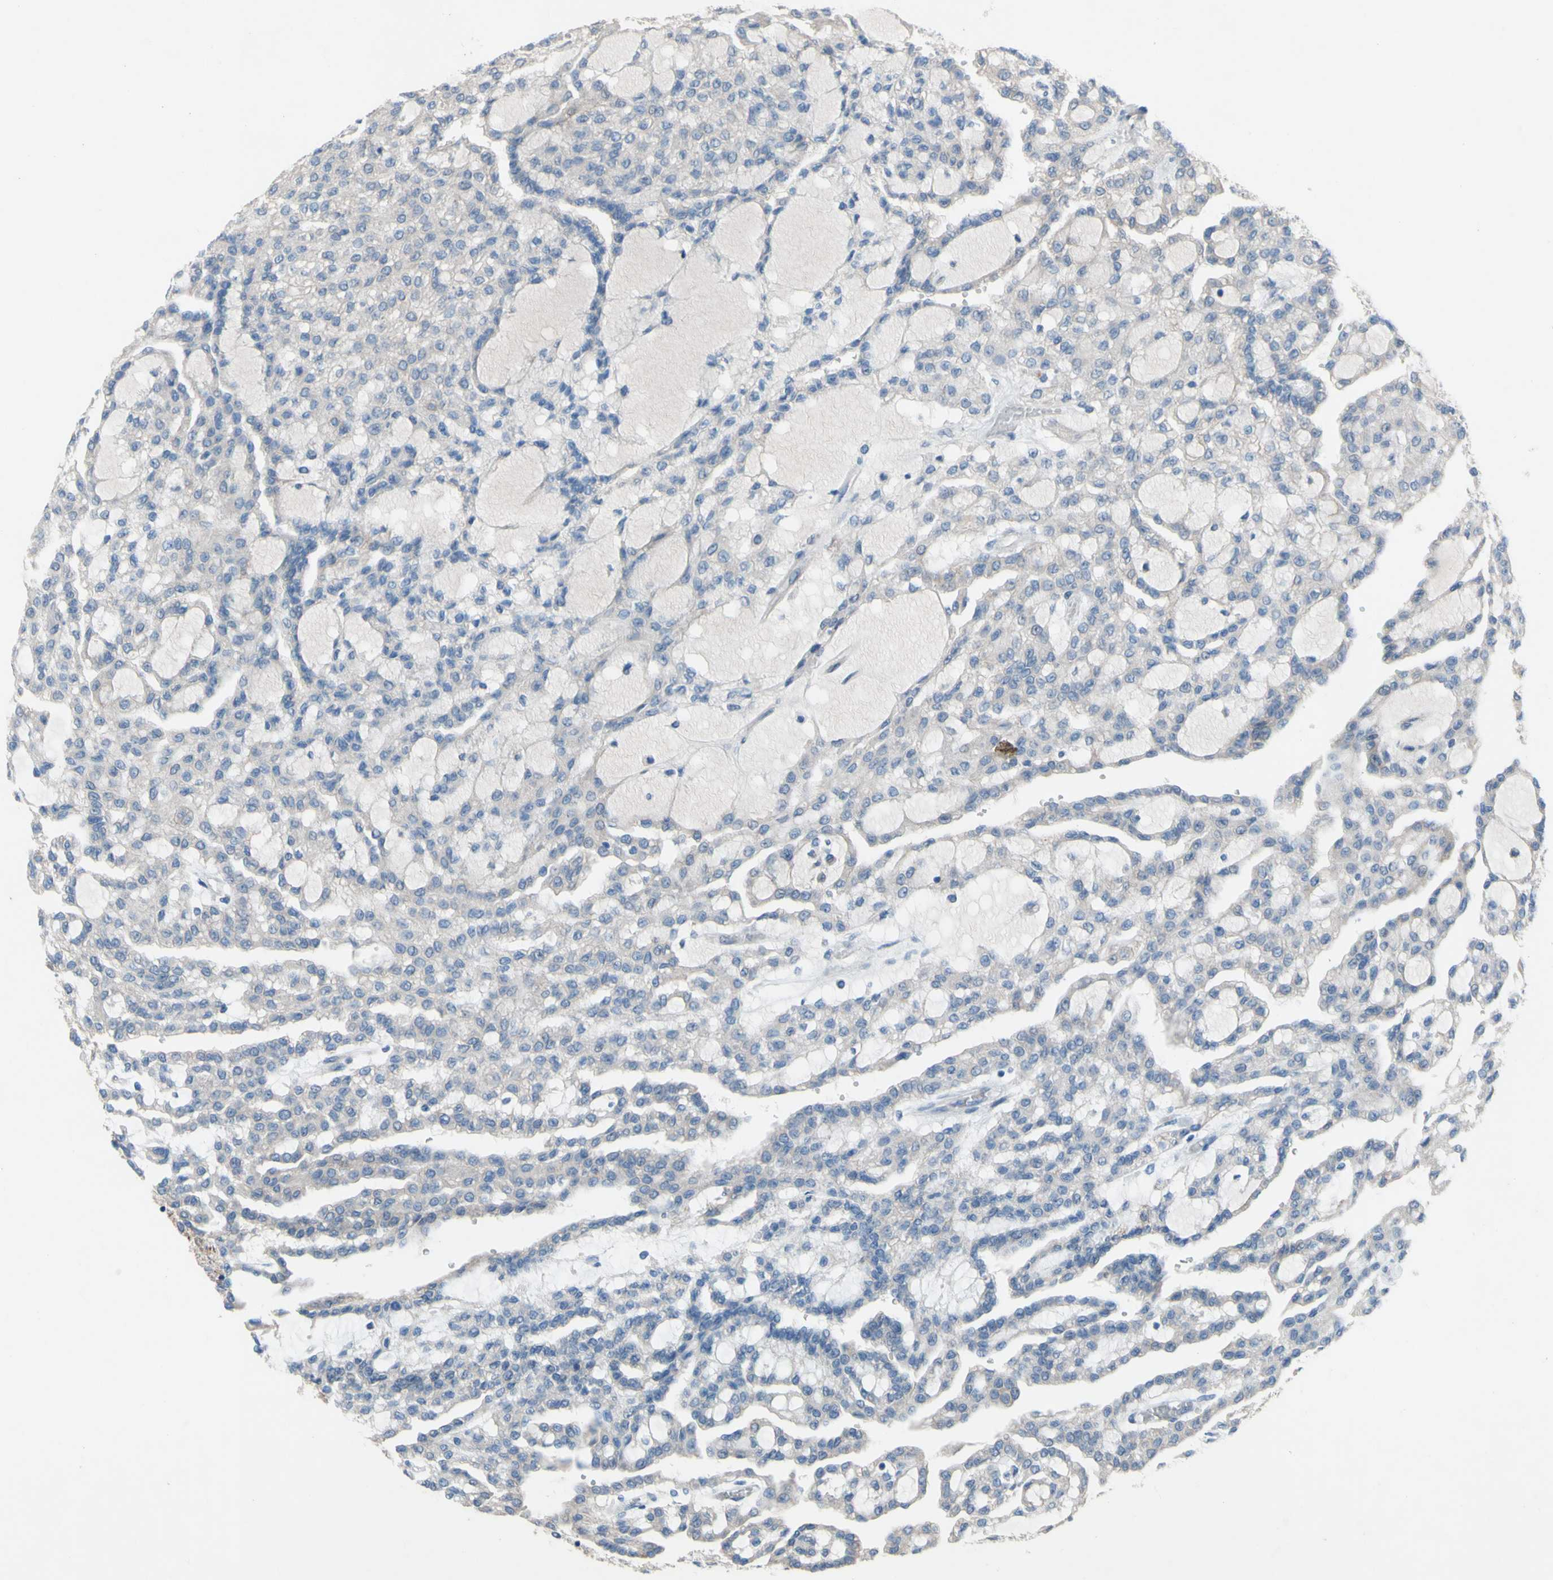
{"staining": {"intensity": "negative", "quantity": "none", "location": "none"}, "tissue": "renal cancer", "cell_type": "Tumor cells", "image_type": "cancer", "snomed": [{"axis": "morphology", "description": "Adenocarcinoma, NOS"}, {"axis": "topography", "description": "Kidney"}], "caption": "The micrograph exhibits no significant positivity in tumor cells of adenocarcinoma (renal).", "gene": "CDCP1", "patient": {"sex": "male", "age": 63}}